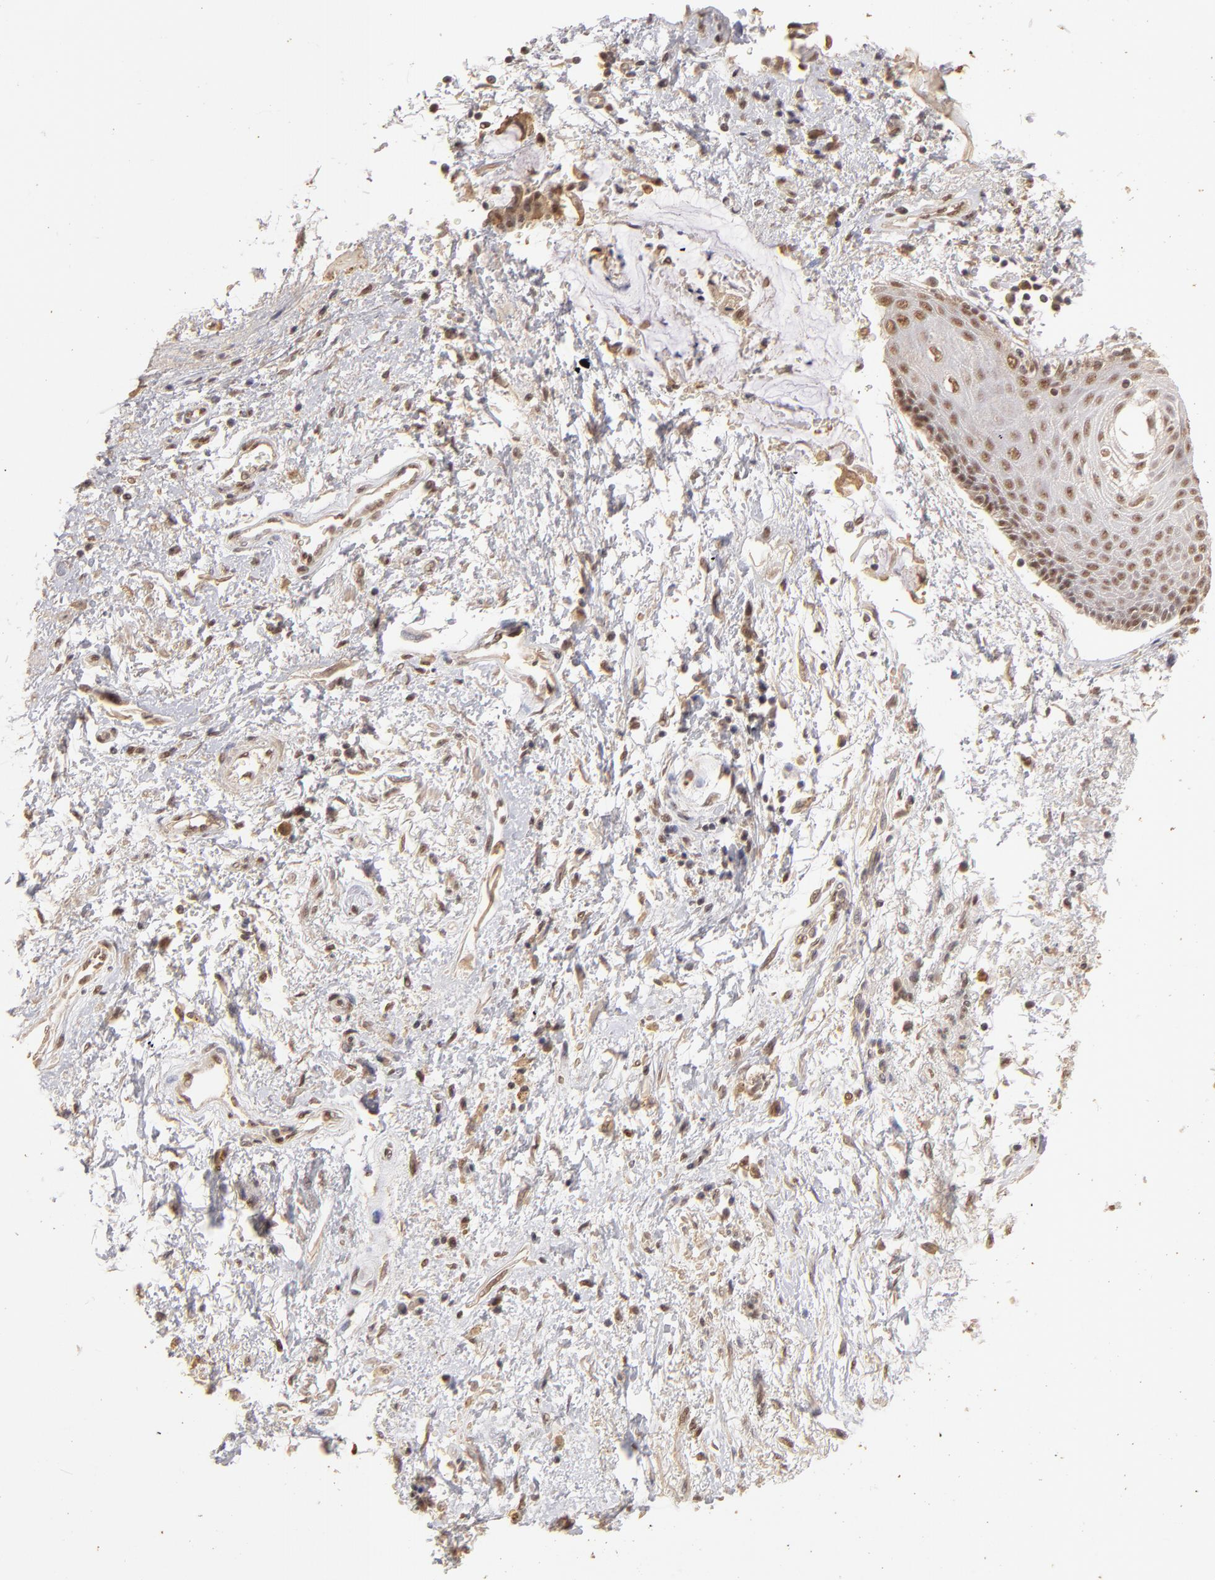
{"staining": {"intensity": "moderate", "quantity": ">75%", "location": "nuclear"}, "tissue": "skin", "cell_type": "Epidermal cells", "image_type": "normal", "snomed": [{"axis": "morphology", "description": "Normal tissue, NOS"}, {"axis": "topography", "description": "Anal"}], "caption": "A brown stain shows moderate nuclear expression of a protein in epidermal cells of normal human skin. The staining was performed using DAB (3,3'-diaminobenzidine), with brown indicating positive protein expression. Nuclei are stained blue with hematoxylin.", "gene": "CLOCK", "patient": {"sex": "female", "age": 46}}